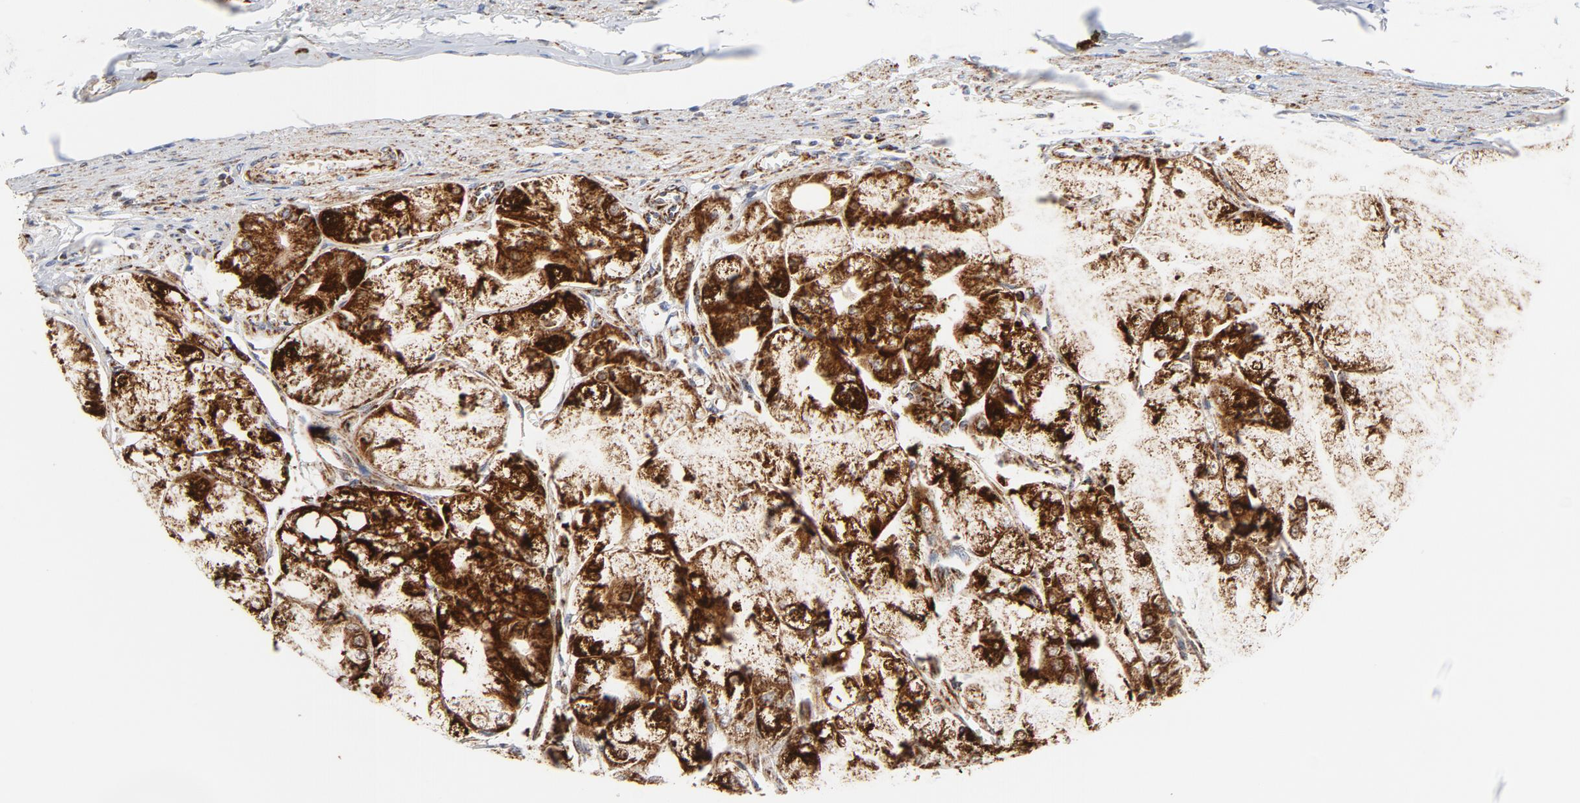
{"staining": {"intensity": "strong", "quantity": ">75%", "location": "cytoplasmic/membranous"}, "tissue": "stomach", "cell_type": "Glandular cells", "image_type": "normal", "snomed": [{"axis": "morphology", "description": "Normal tissue, NOS"}, {"axis": "topography", "description": "Stomach, lower"}], "caption": "IHC micrograph of unremarkable stomach: stomach stained using IHC displays high levels of strong protein expression localized specifically in the cytoplasmic/membranous of glandular cells, appearing as a cytoplasmic/membranous brown color.", "gene": "CYCS", "patient": {"sex": "male", "age": 71}}